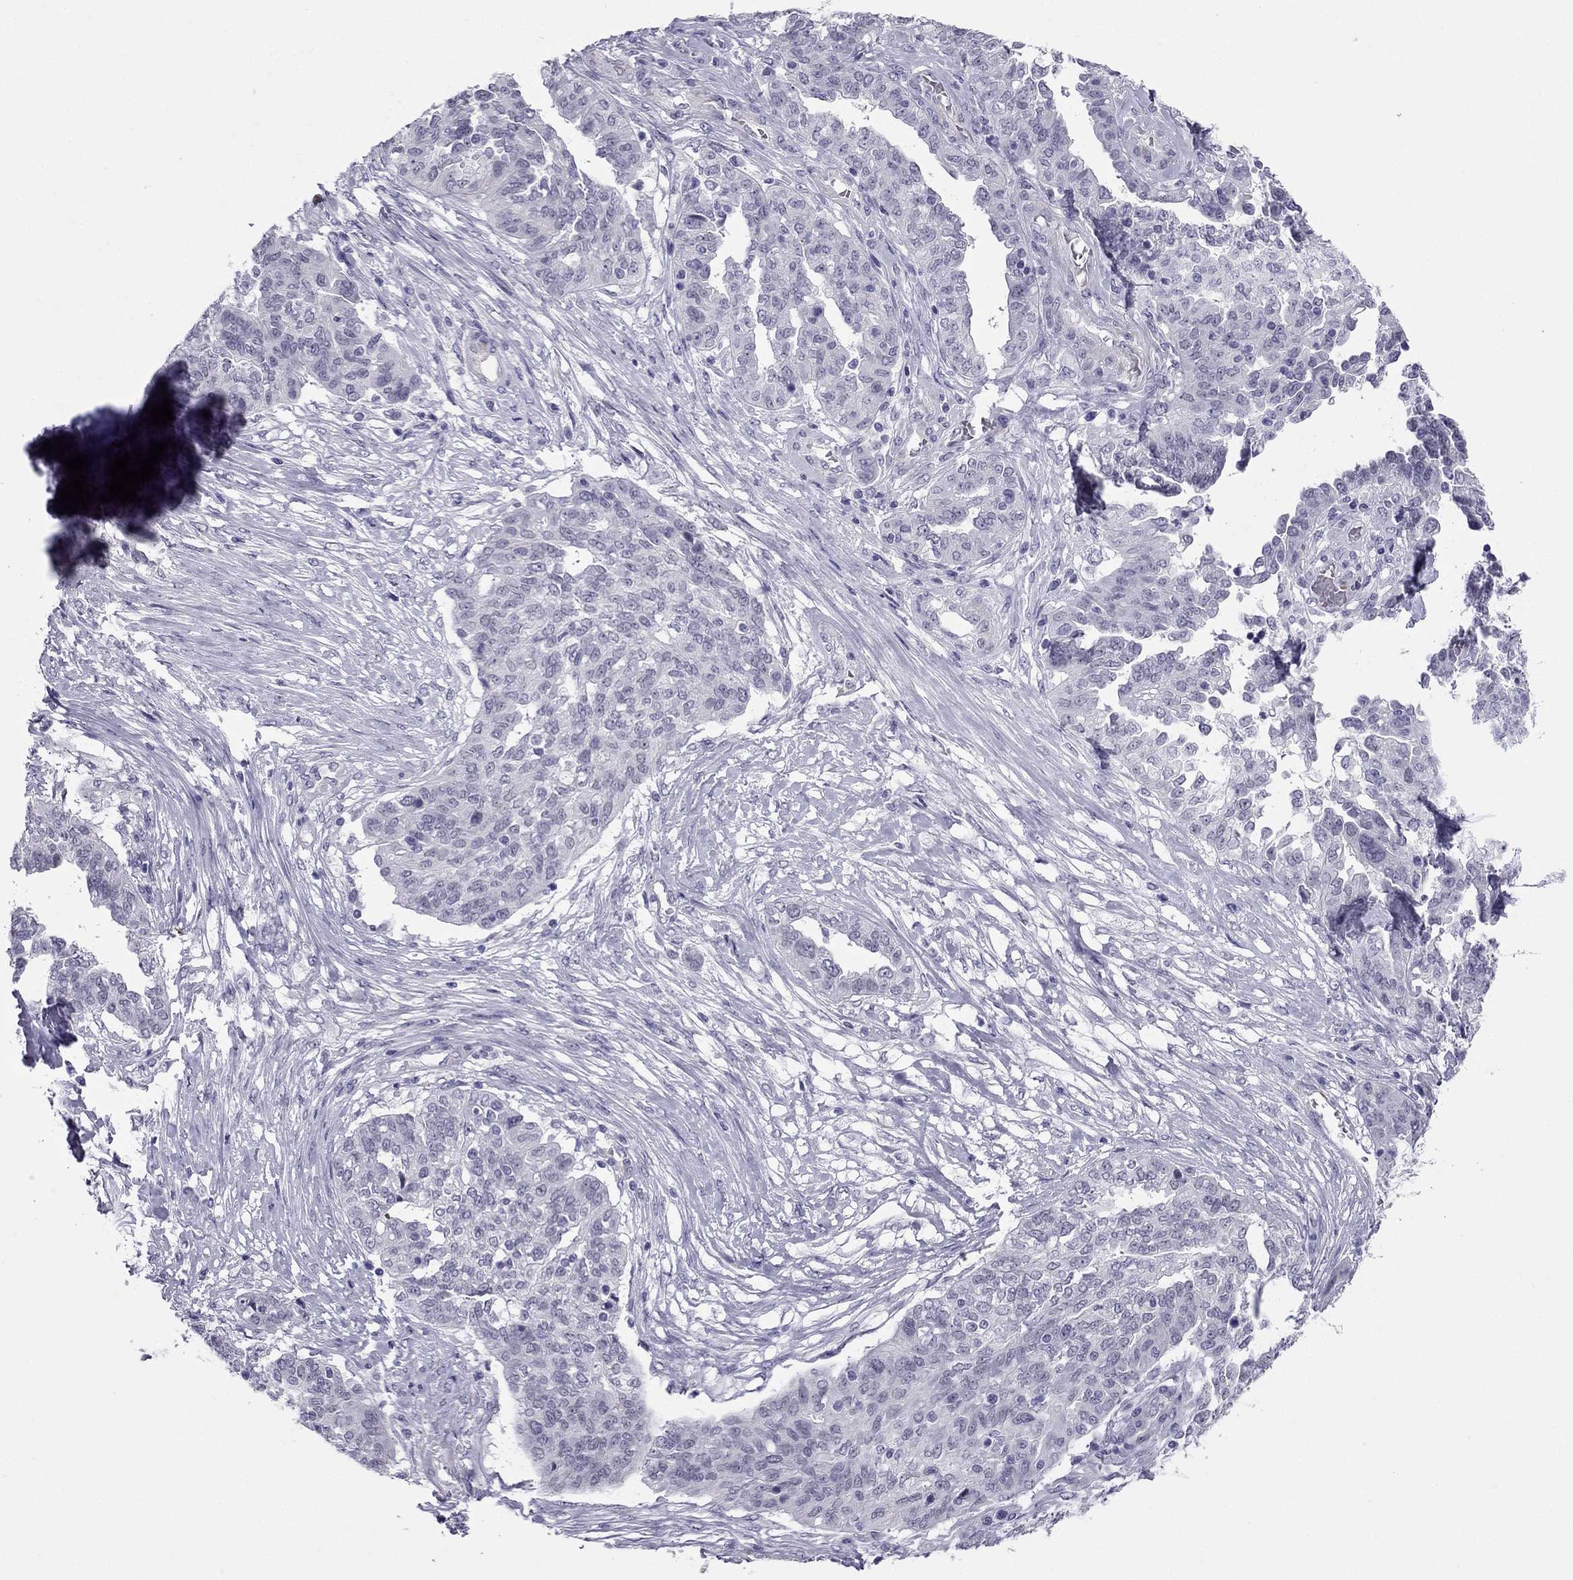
{"staining": {"intensity": "negative", "quantity": "none", "location": "none"}, "tissue": "ovarian cancer", "cell_type": "Tumor cells", "image_type": "cancer", "snomed": [{"axis": "morphology", "description": "Cystadenocarcinoma, serous, NOS"}, {"axis": "topography", "description": "Ovary"}], "caption": "High power microscopy histopathology image of an immunohistochemistry (IHC) histopathology image of ovarian cancer, revealing no significant positivity in tumor cells.", "gene": "CROCC2", "patient": {"sex": "female", "age": 67}}